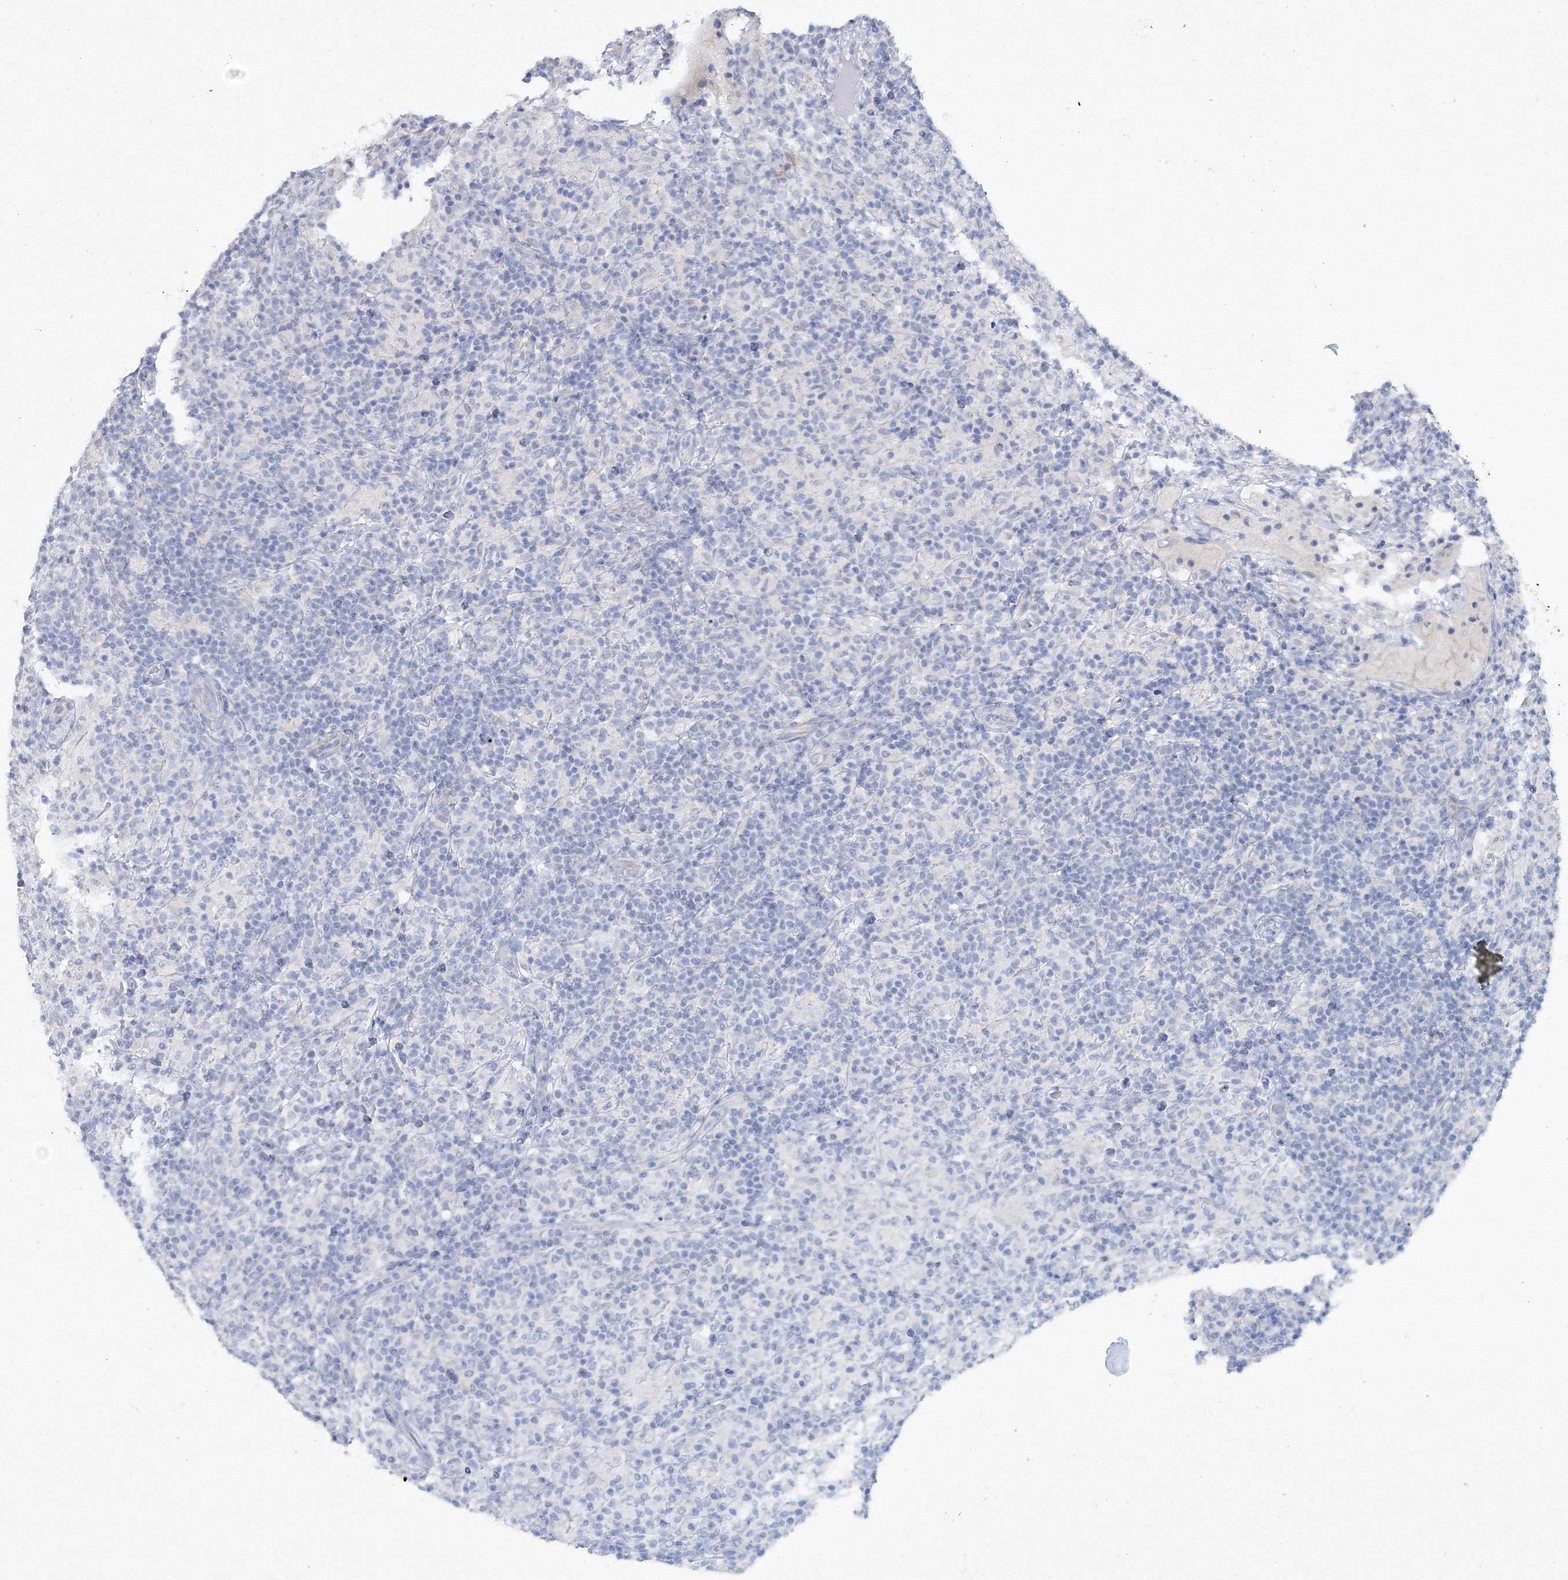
{"staining": {"intensity": "negative", "quantity": "none", "location": "none"}, "tissue": "lymphoma", "cell_type": "Tumor cells", "image_type": "cancer", "snomed": [{"axis": "morphology", "description": "Hodgkin's disease, NOS"}, {"axis": "topography", "description": "Lymph node"}], "caption": "Human Hodgkin's disease stained for a protein using immunohistochemistry exhibits no positivity in tumor cells.", "gene": "GCKR", "patient": {"sex": "male", "age": 70}}